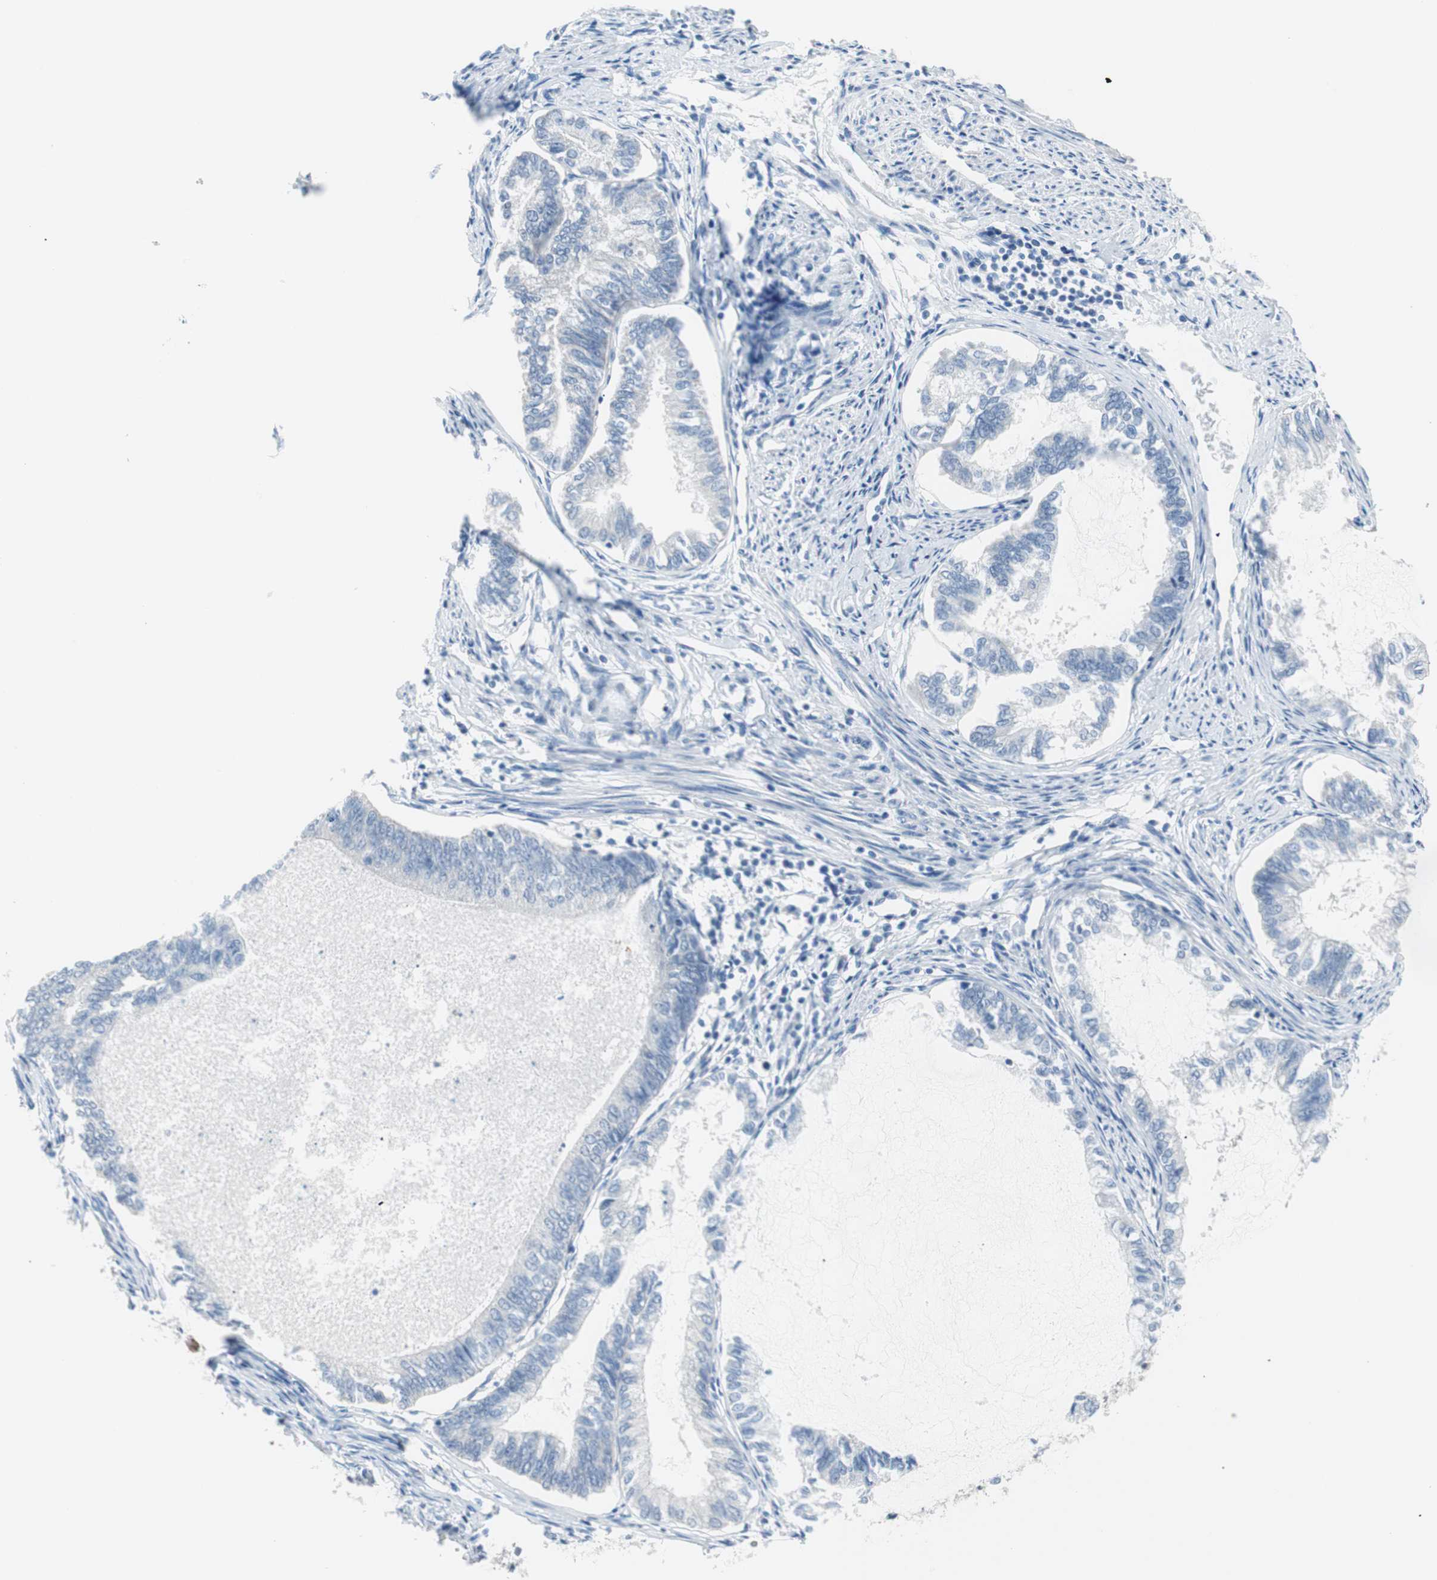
{"staining": {"intensity": "negative", "quantity": "none", "location": "none"}, "tissue": "endometrial cancer", "cell_type": "Tumor cells", "image_type": "cancer", "snomed": [{"axis": "morphology", "description": "Adenocarcinoma, NOS"}, {"axis": "topography", "description": "Endometrium"}], "caption": "Tumor cells are negative for protein expression in human endometrial cancer (adenocarcinoma). (Stains: DAB (3,3'-diaminobenzidine) immunohistochemistry (IHC) with hematoxylin counter stain, Microscopy: brightfield microscopy at high magnification).", "gene": "VIL1", "patient": {"sex": "female", "age": 86}}